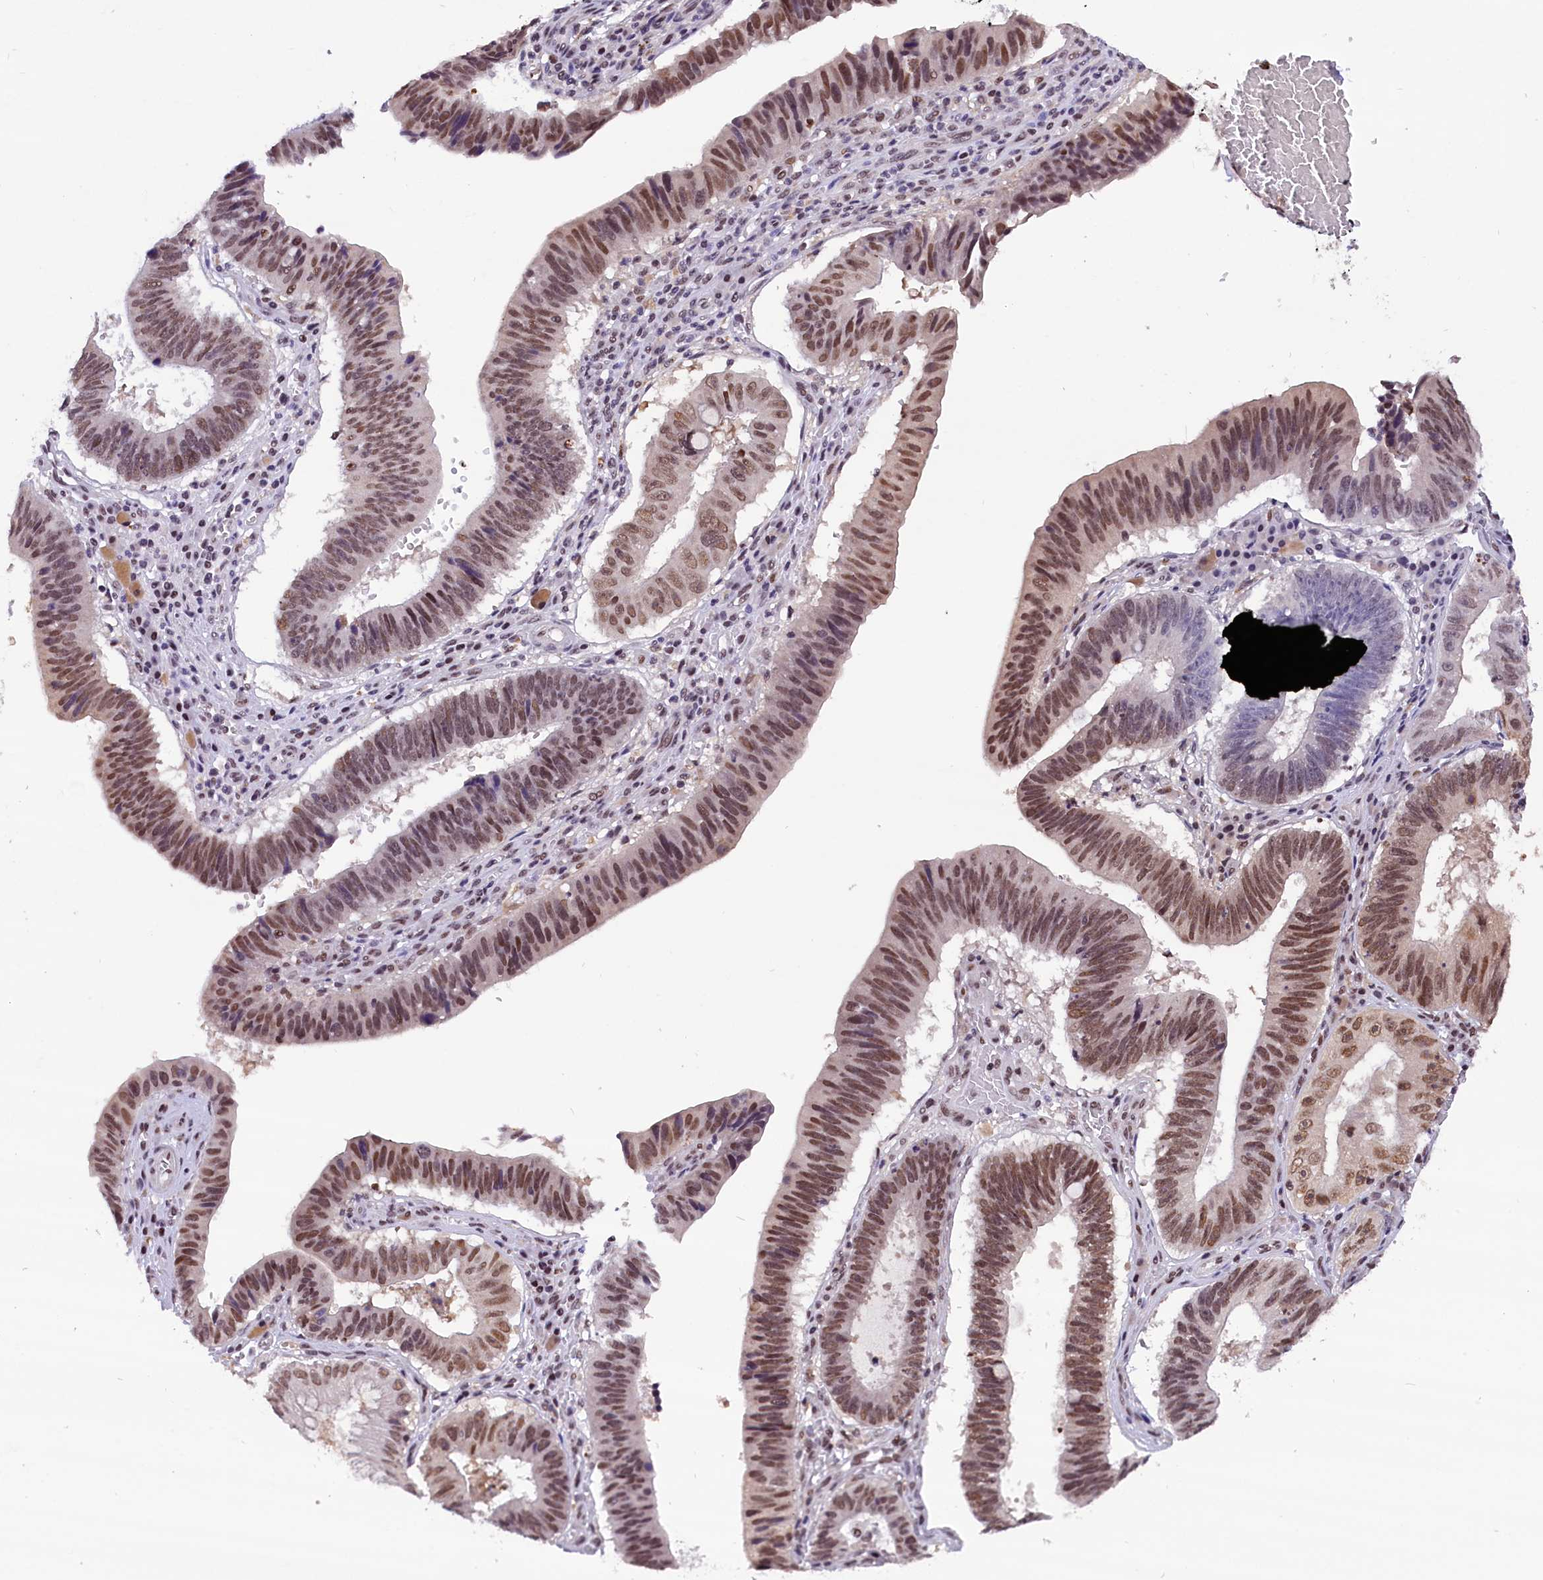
{"staining": {"intensity": "moderate", "quantity": ">75%", "location": "nuclear"}, "tissue": "stomach cancer", "cell_type": "Tumor cells", "image_type": "cancer", "snomed": [{"axis": "morphology", "description": "Adenocarcinoma, NOS"}, {"axis": "topography", "description": "Stomach"}], "caption": "Immunohistochemical staining of human adenocarcinoma (stomach) exhibits medium levels of moderate nuclear protein expression in approximately >75% of tumor cells. The protein is shown in brown color, while the nuclei are stained blue.", "gene": "CDYL2", "patient": {"sex": "male", "age": 59}}